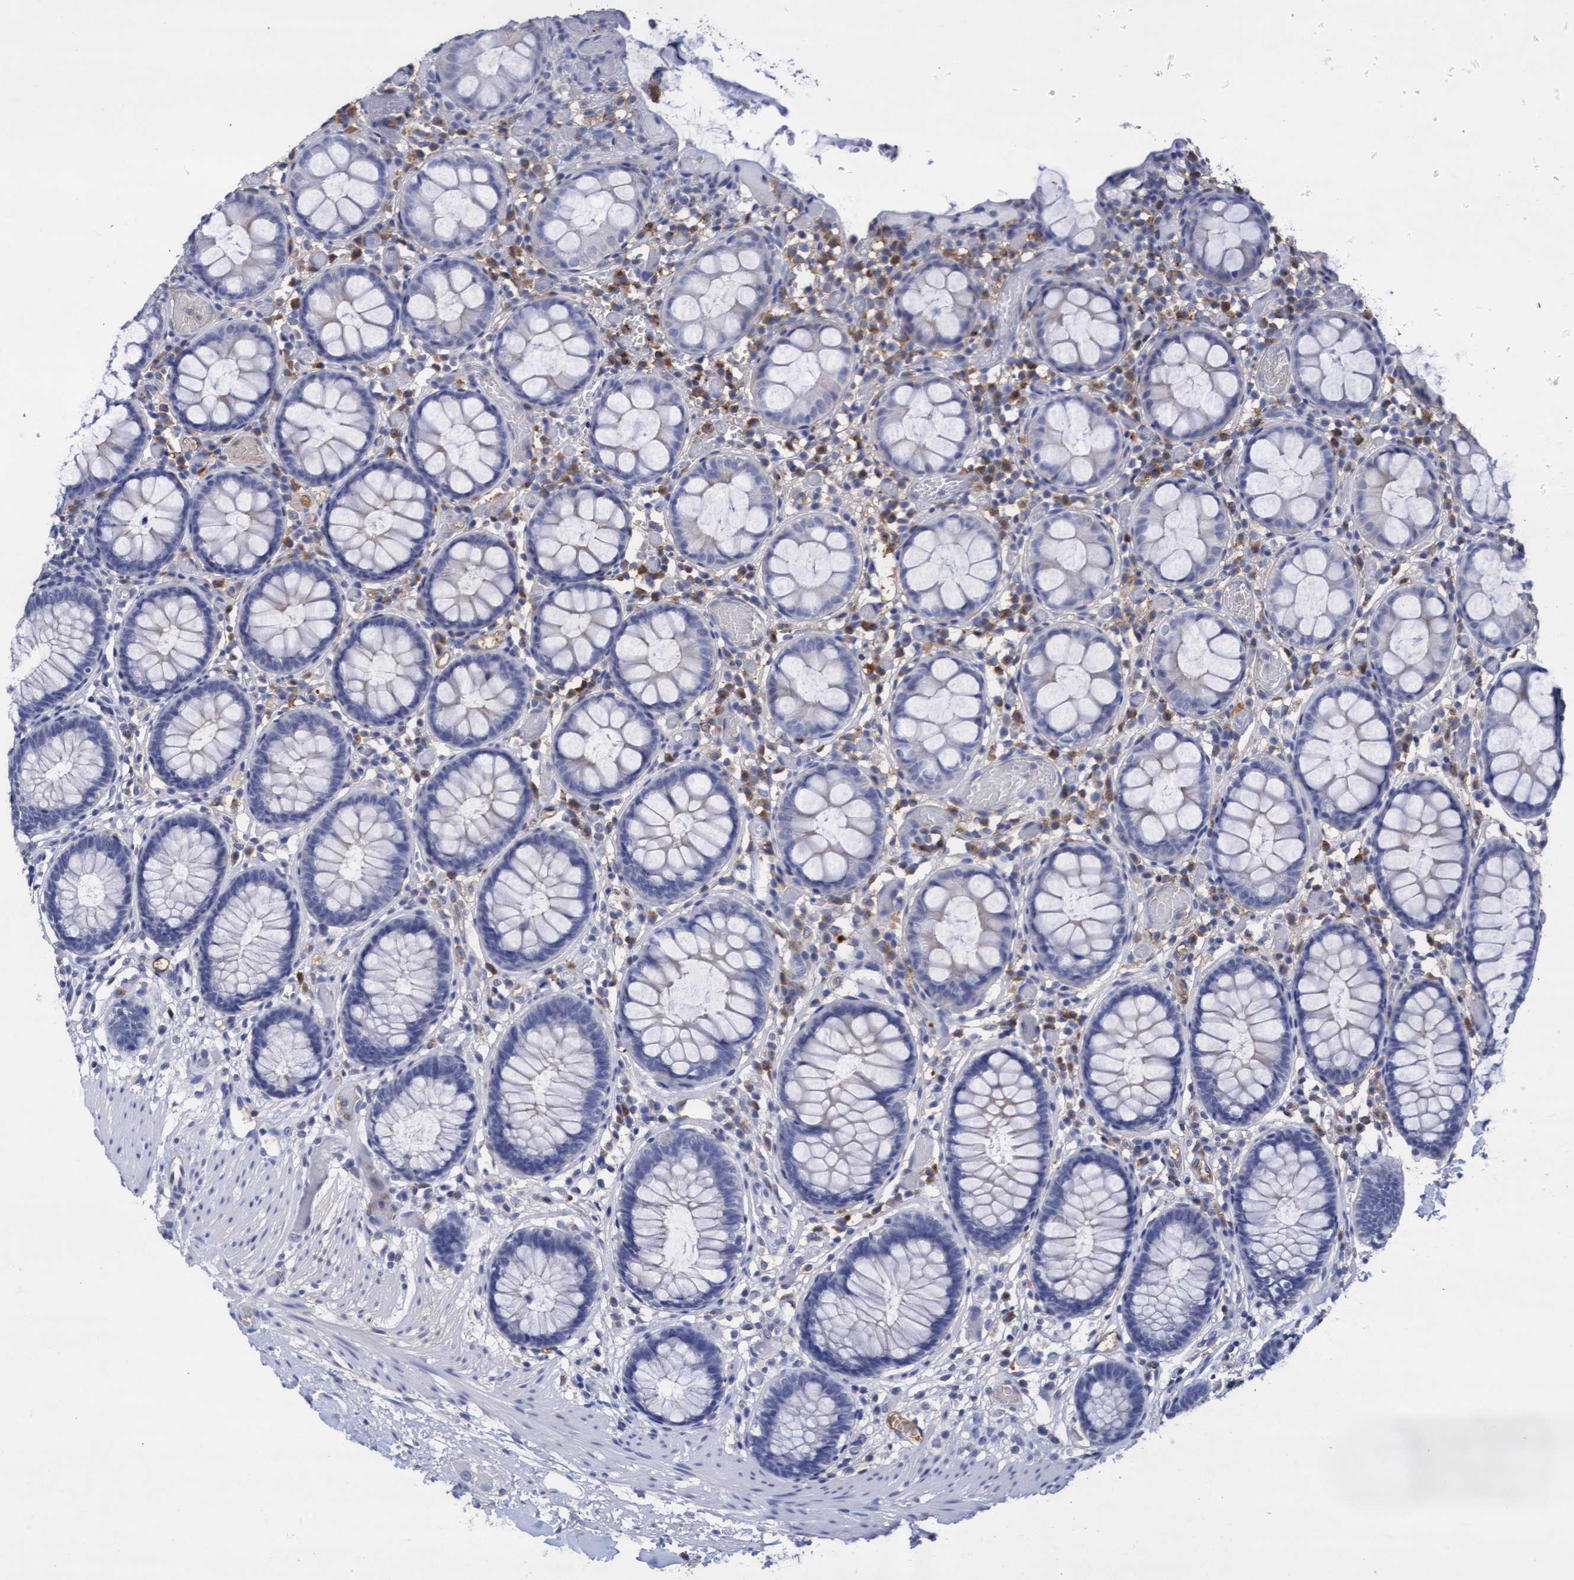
{"staining": {"intensity": "negative", "quantity": "none", "location": "none"}, "tissue": "colon", "cell_type": "Endothelial cells", "image_type": "normal", "snomed": [{"axis": "morphology", "description": "Normal tissue, NOS"}, {"axis": "topography", "description": "Colon"}], "caption": "Immunohistochemistry photomicrograph of benign colon: colon stained with DAB (3,3'-diaminobenzidine) displays no significant protein staining in endothelial cells.", "gene": "GPR39", "patient": {"sex": "male", "age": 14}}